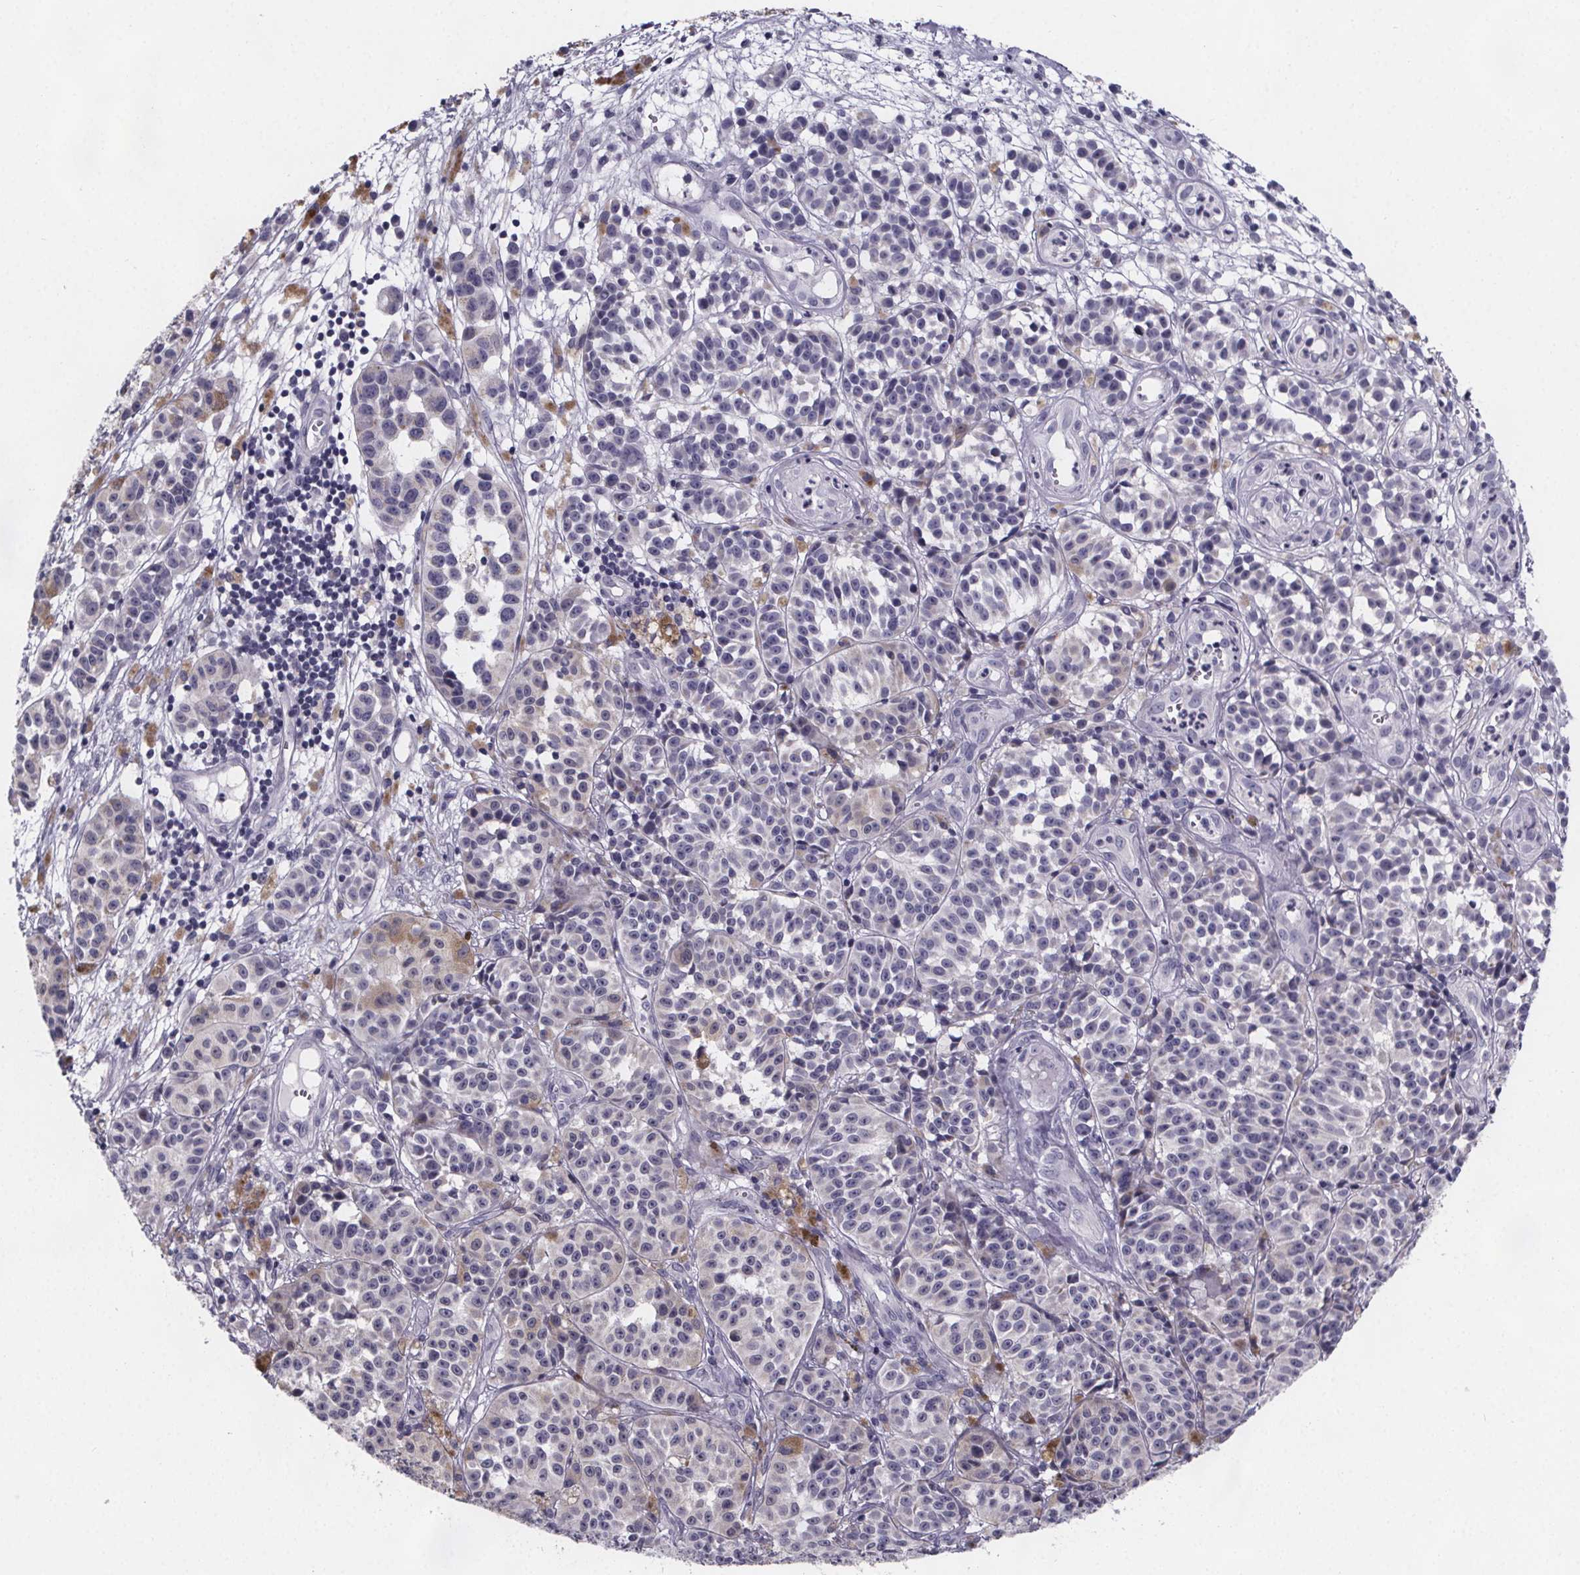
{"staining": {"intensity": "strong", "quantity": "<25%", "location": "cytoplasmic/membranous"}, "tissue": "melanoma", "cell_type": "Tumor cells", "image_type": "cancer", "snomed": [{"axis": "morphology", "description": "Malignant melanoma, NOS"}, {"axis": "topography", "description": "Skin"}], "caption": "Malignant melanoma tissue demonstrates strong cytoplasmic/membranous staining in about <25% of tumor cells (Stains: DAB in brown, nuclei in blue, Microscopy: brightfield microscopy at high magnification).", "gene": "PAH", "patient": {"sex": "female", "age": 58}}